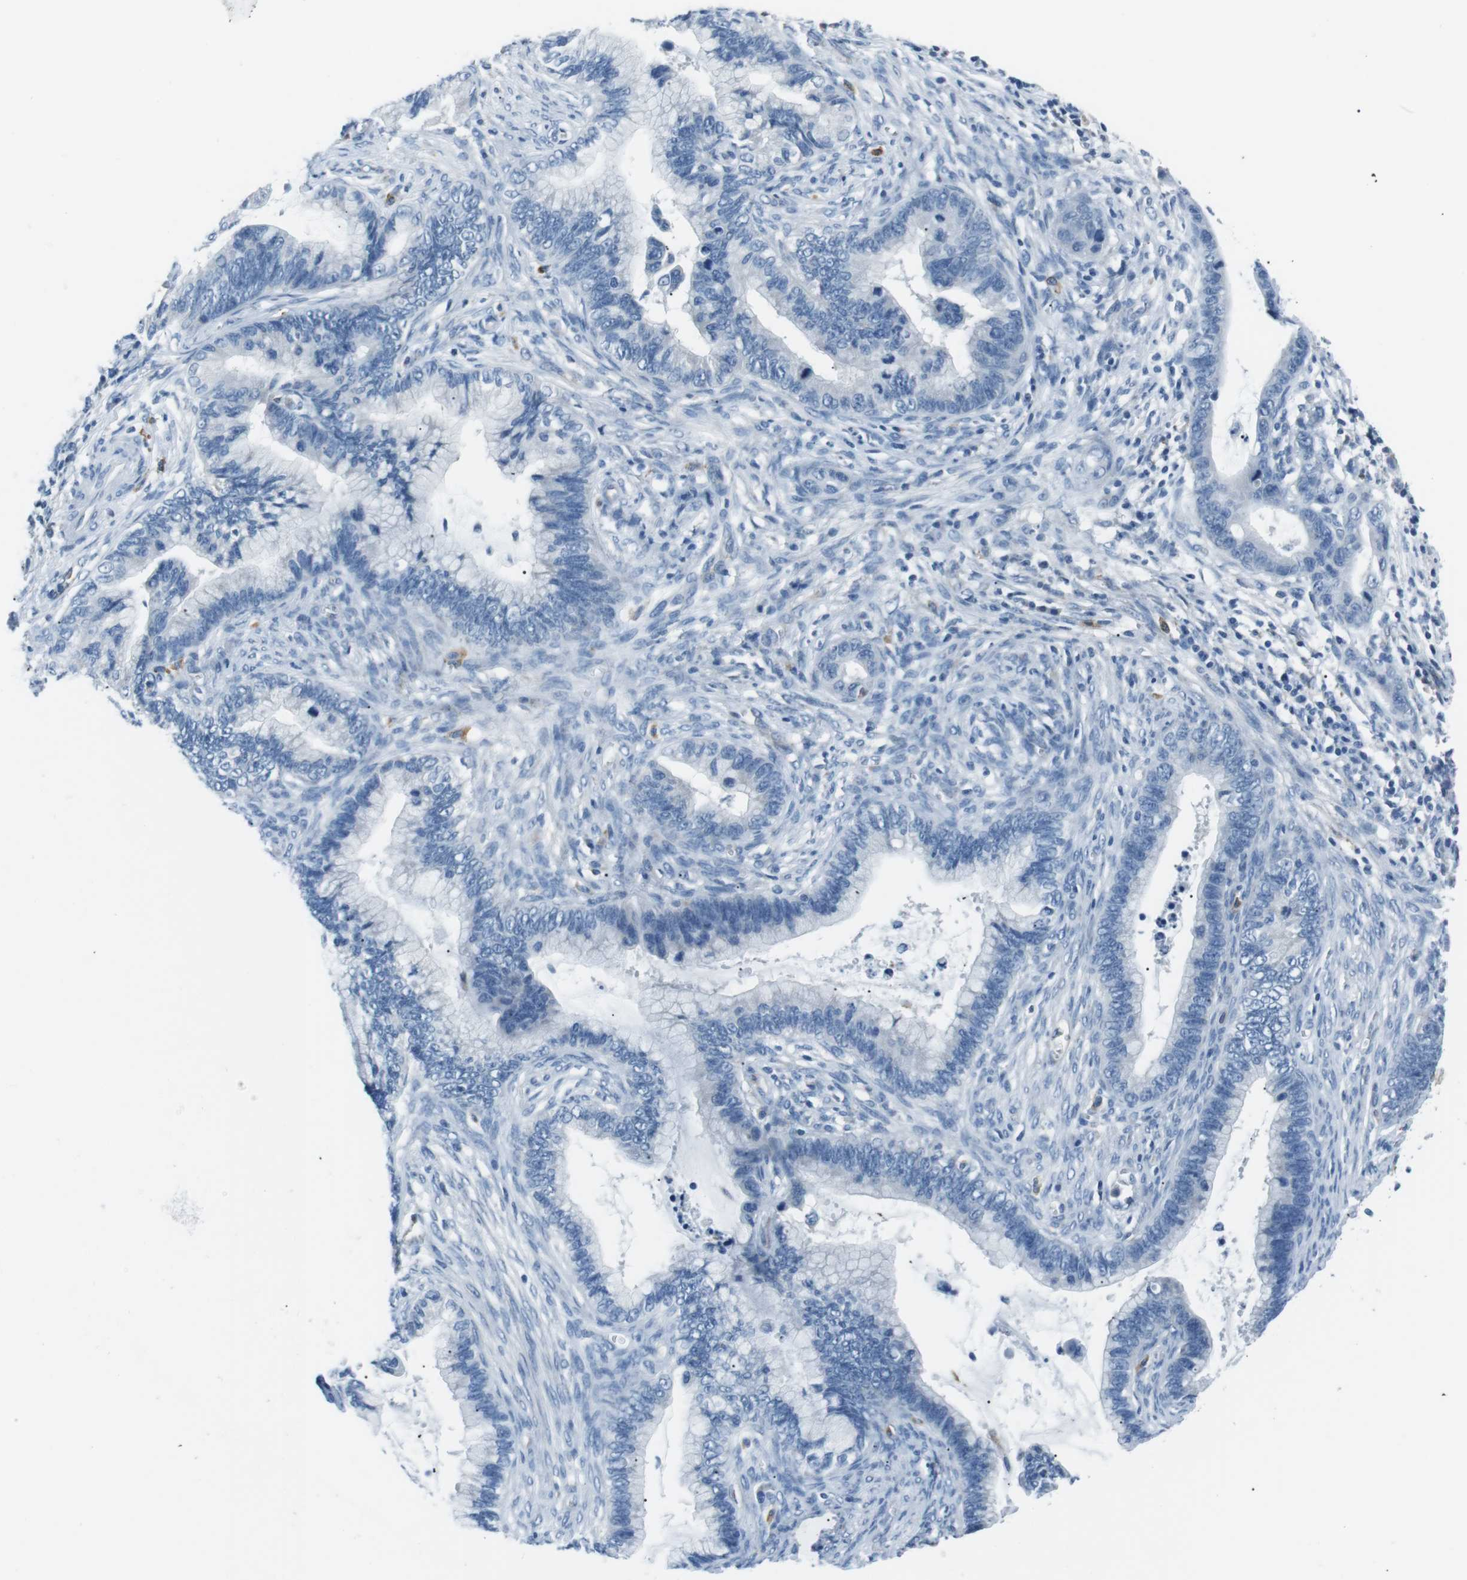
{"staining": {"intensity": "negative", "quantity": "none", "location": "none"}, "tissue": "cervical cancer", "cell_type": "Tumor cells", "image_type": "cancer", "snomed": [{"axis": "morphology", "description": "Adenocarcinoma, NOS"}, {"axis": "topography", "description": "Cervix"}], "caption": "This is a micrograph of immunohistochemistry staining of cervical cancer, which shows no expression in tumor cells.", "gene": "CSF2RA", "patient": {"sex": "female", "age": 44}}